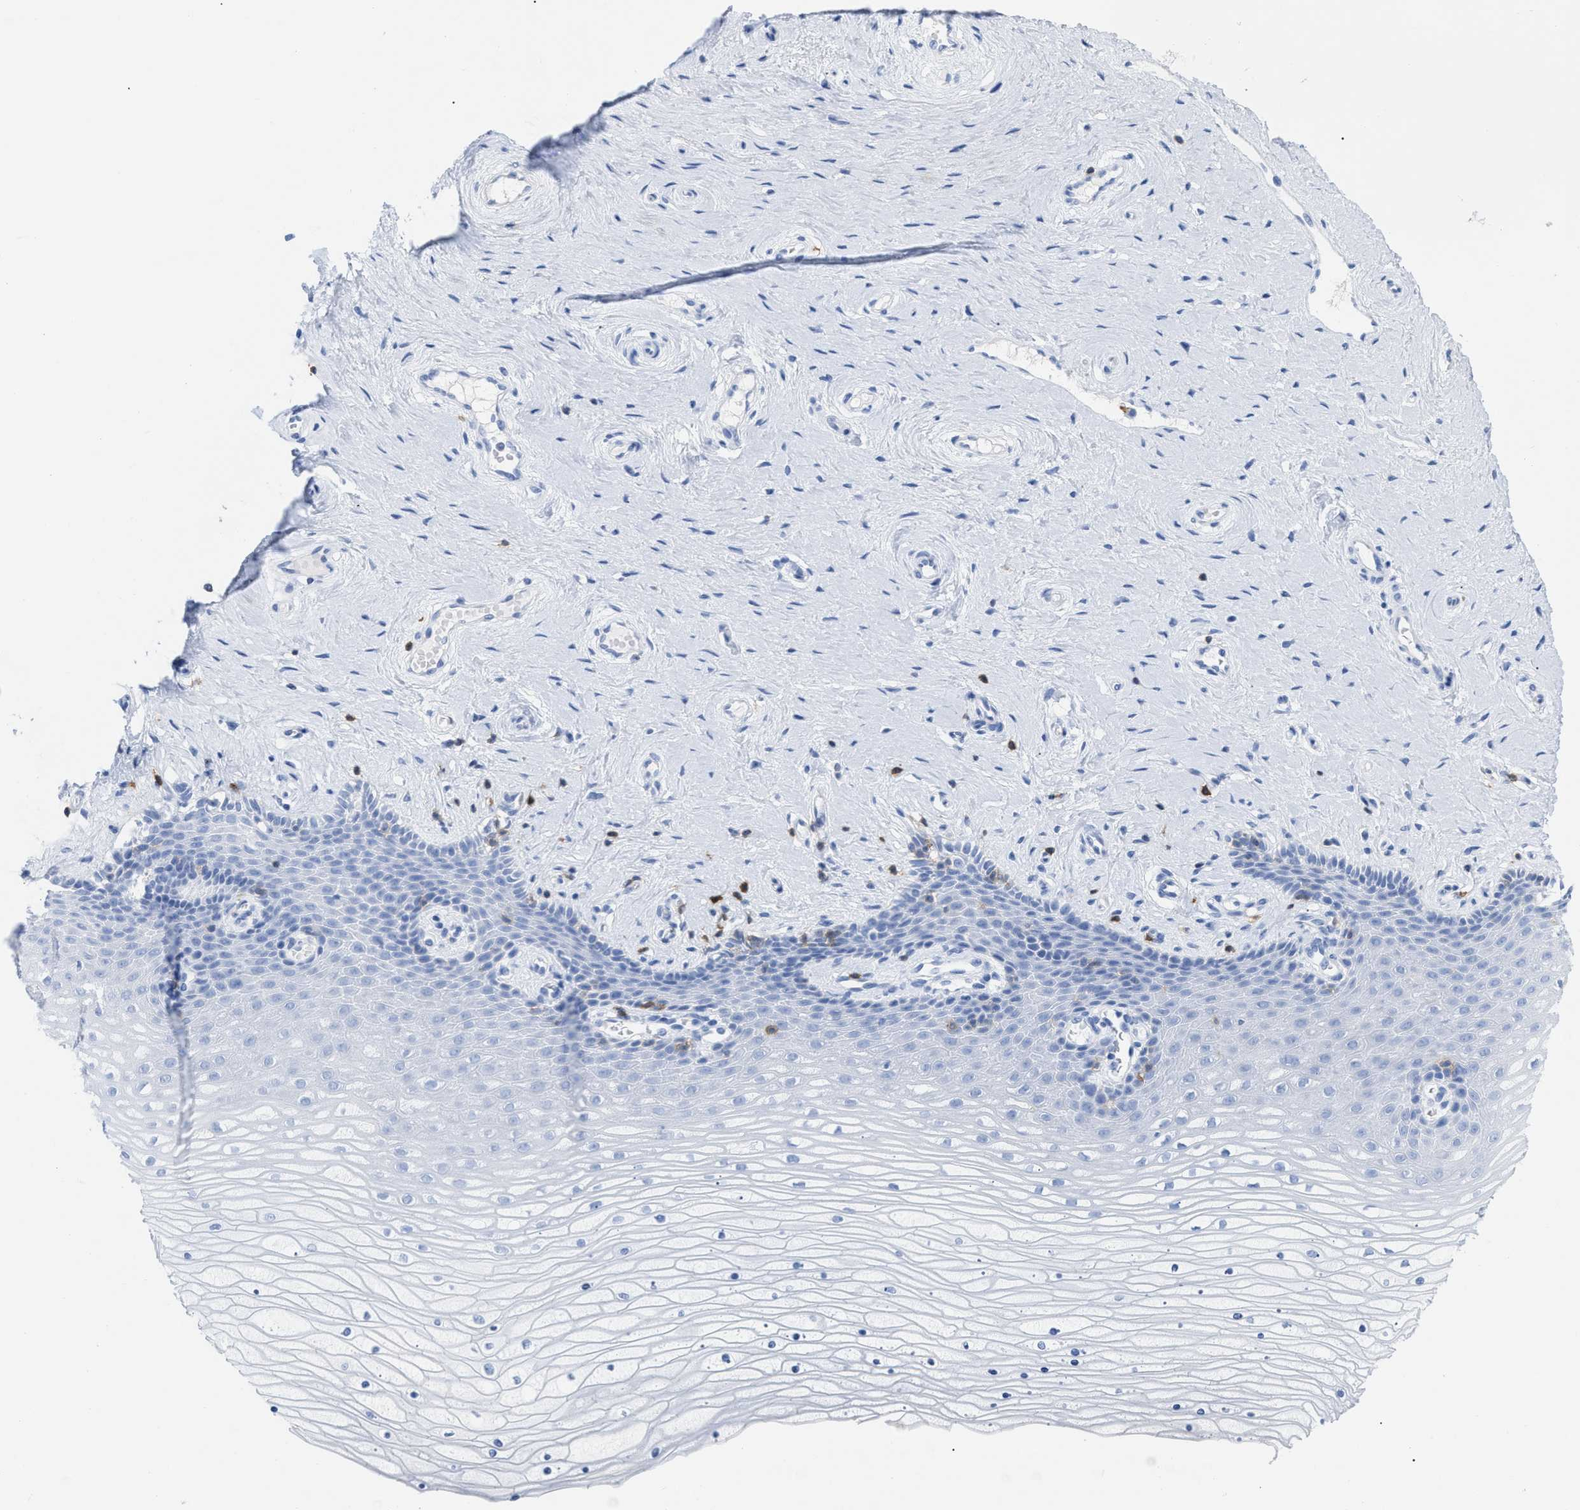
{"staining": {"intensity": "negative", "quantity": "none", "location": "none"}, "tissue": "cervix", "cell_type": "Squamous epithelial cells", "image_type": "normal", "snomed": [{"axis": "morphology", "description": "Normal tissue, NOS"}, {"axis": "topography", "description": "Cervix"}], "caption": "Immunohistochemistry (IHC) micrograph of unremarkable cervix: human cervix stained with DAB (3,3'-diaminobenzidine) displays no significant protein staining in squamous epithelial cells.", "gene": "CD5", "patient": {"sex": "female", "age": 39}}